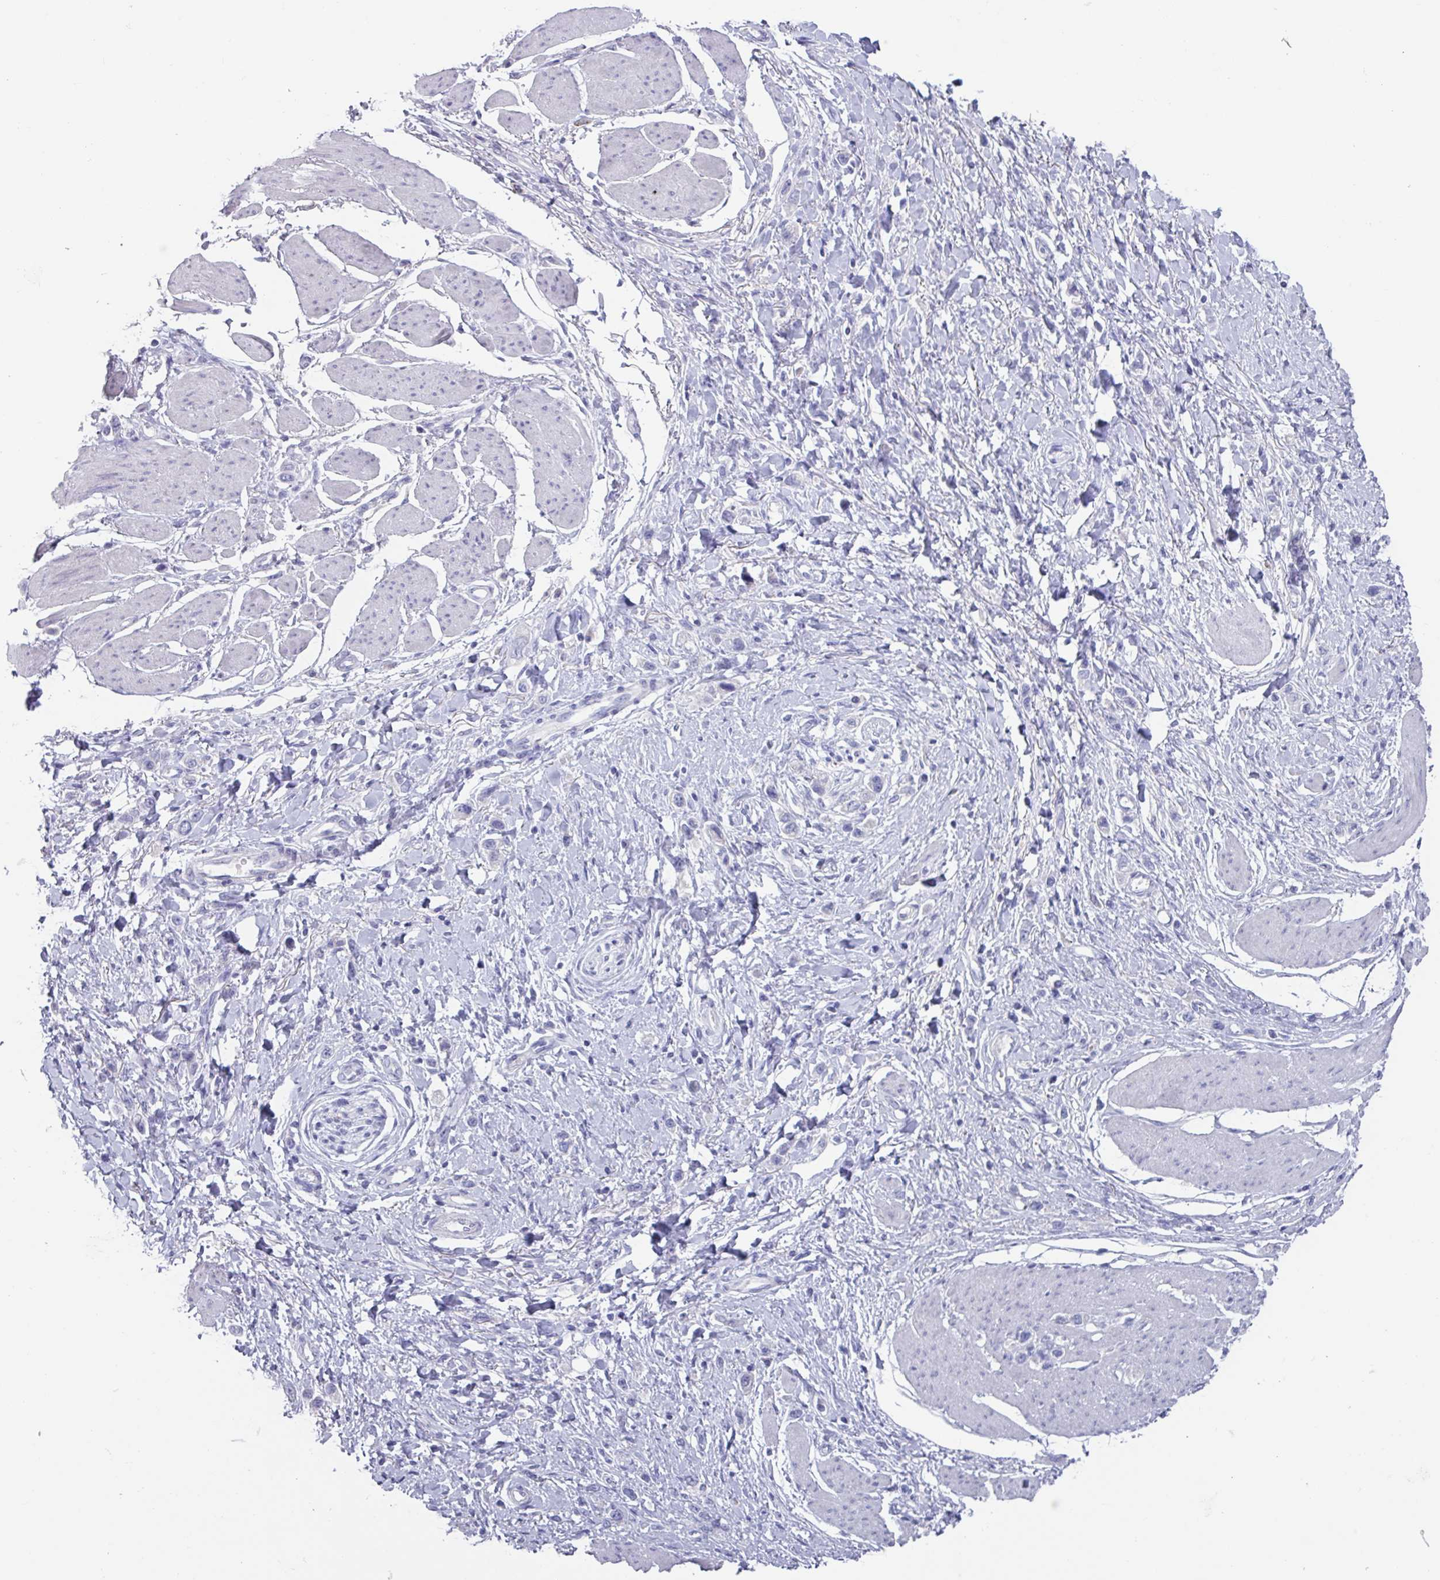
{"staining": {"intensity": "negative", "quantity": "none", "location": "none"}, "tissue": "stomach cancer", "cell_type": "Tumor cells", "image_type": "cancer", "snomed": [{"axis": "morphology", "description": "Adenocarcinoma, NOS"}, {"axis": "topography", "description": "Stomach"}], "caption": "Tumor cells are negative for protein expression in human stomach cancer (adenocarcinoma).", "gene": "OR2T10", "patient": {"sex": "female", "age": 65}}